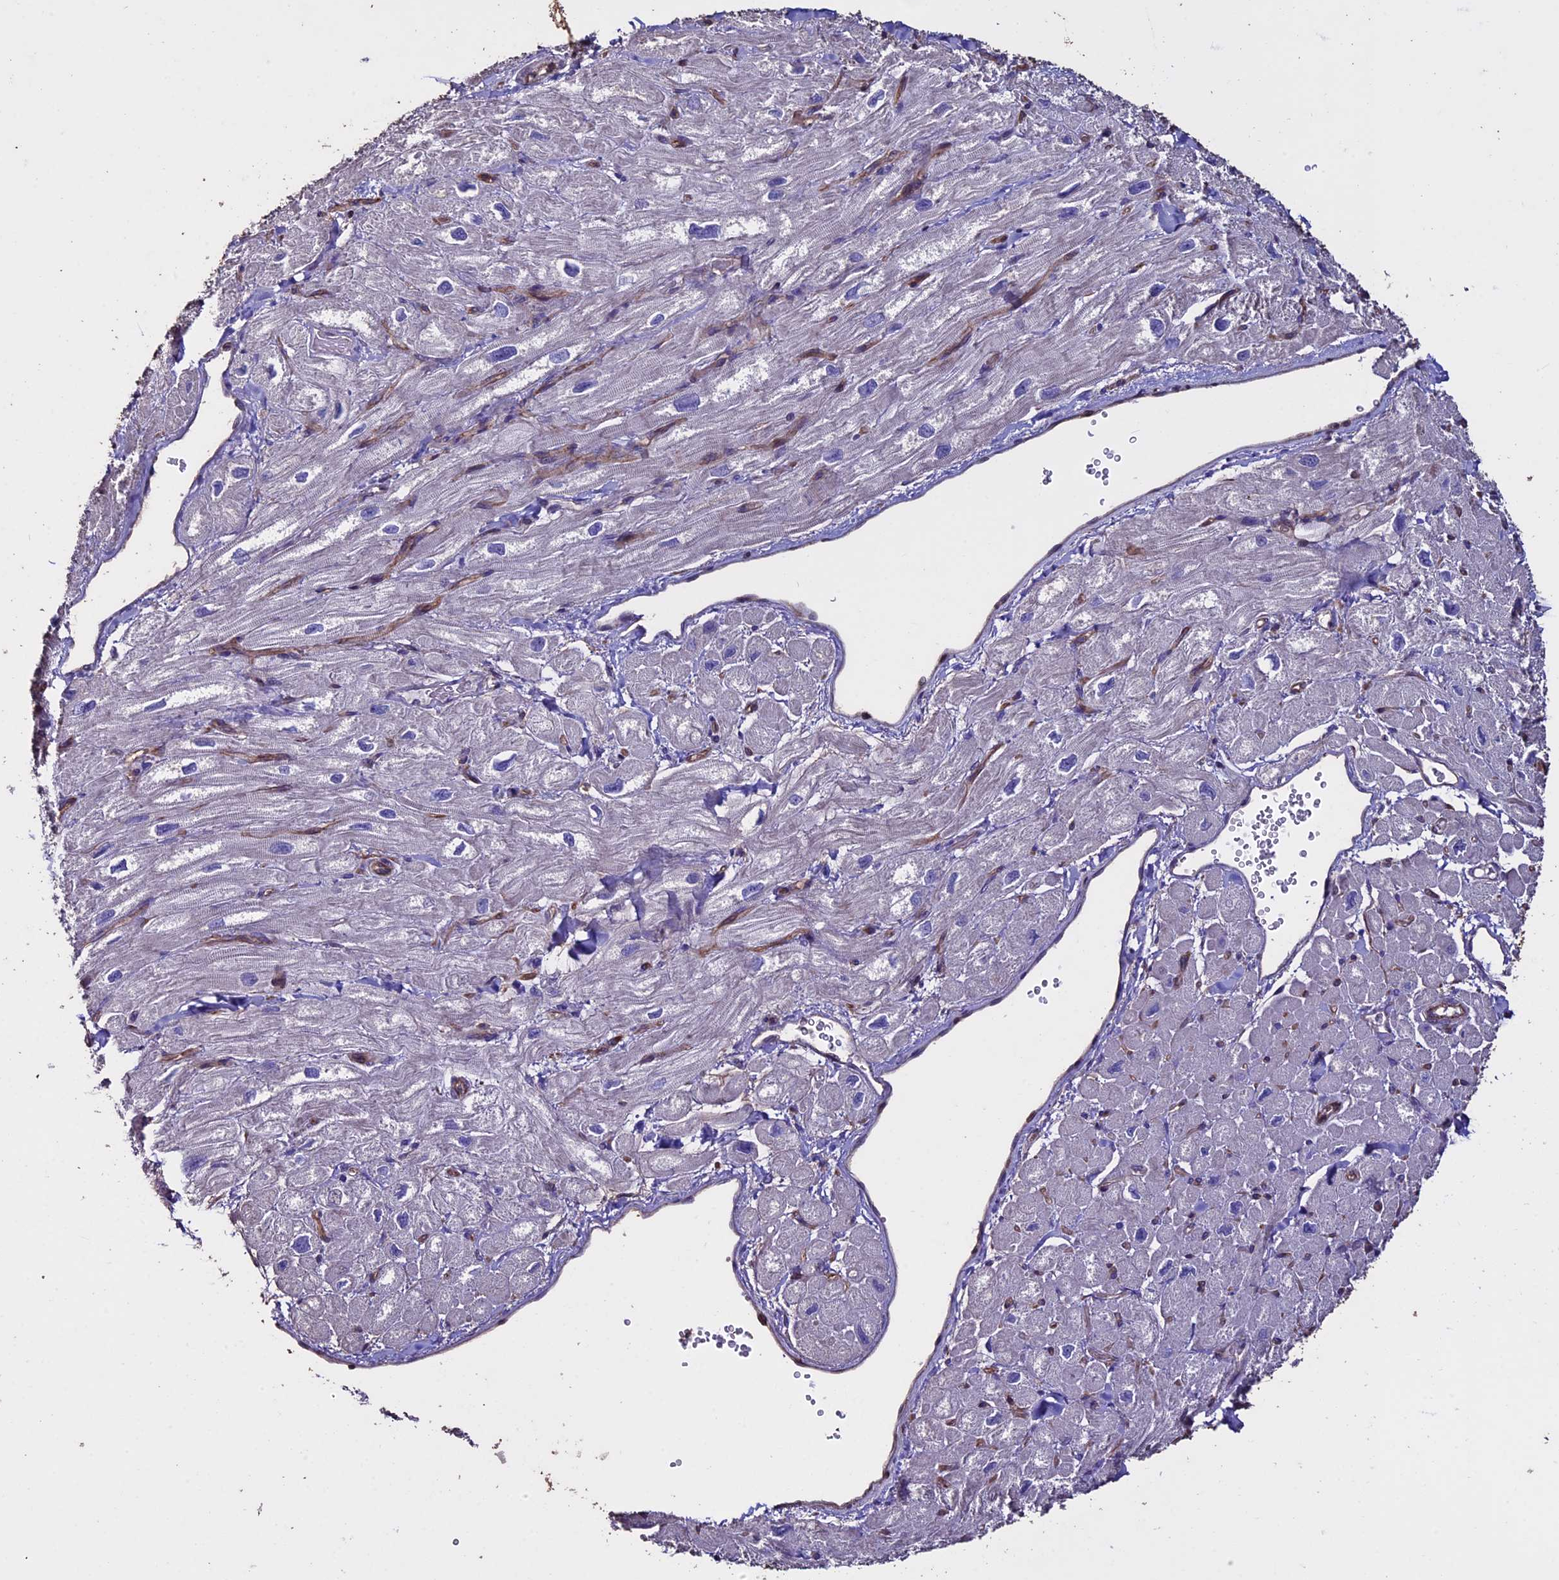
{"staining": {"intensity": "negative", "quantity": "none", "location": "none"}, "tissue": "heart muscle", "cell_type": "Cardiomyocytes", "image_type": "normal", "snomed": [{"axis": "morphology", "description": "Normal tissue, NOS"}, {"axis": "topography", "description": "Heart"}], "caption": "There is no significant positivity in cardiomyocytes of heart muscle. Nuclei are stained in blue.", "gene": "USB1", "patient": {"sex": "male", "age": 65}}